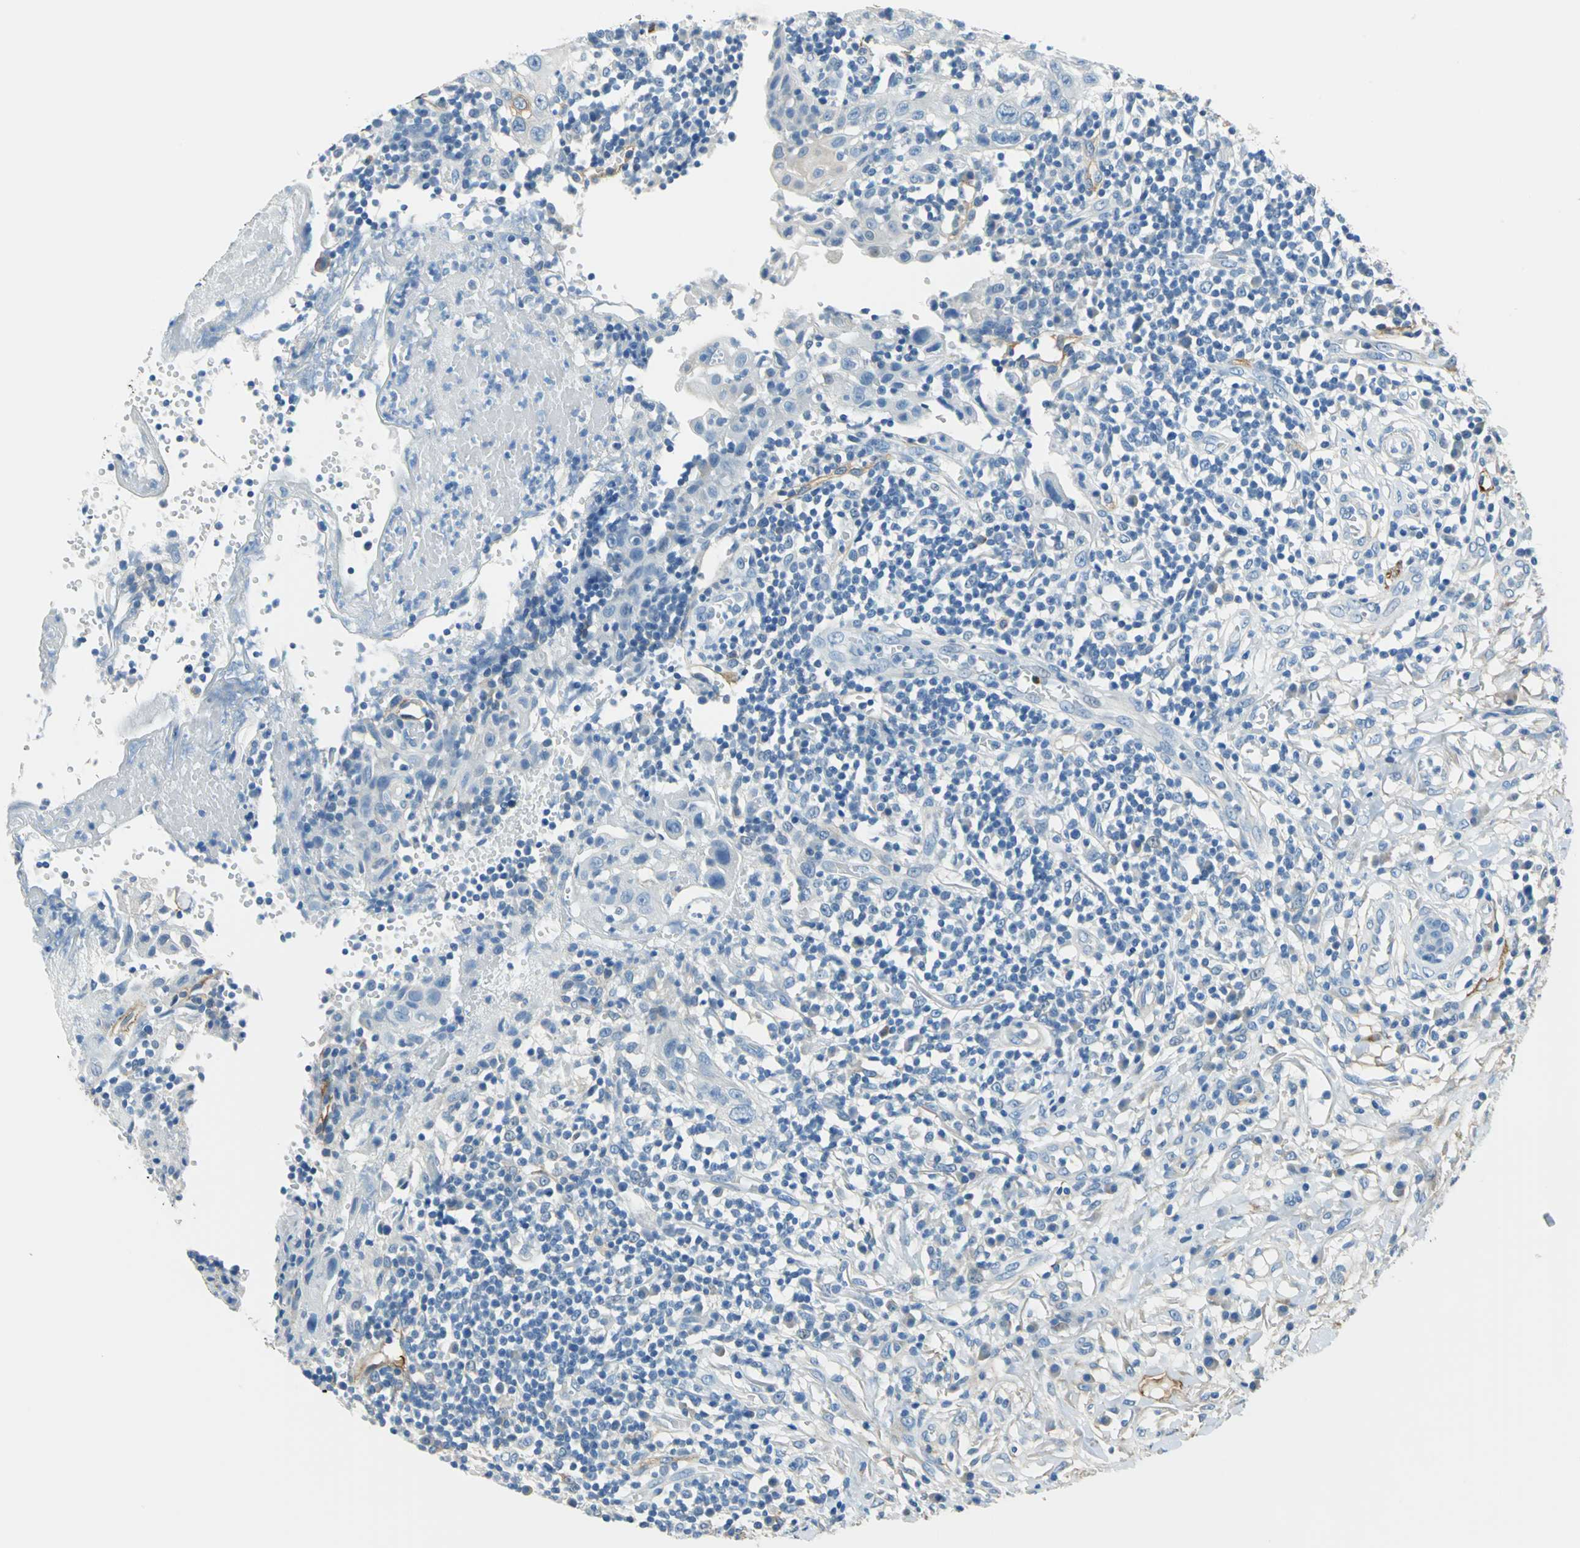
{"staining": {"intensity": "negative", "quantity": "none", "location": "none"}, "tissue": "thyroid cancer", "cell_type": "Tumor cells", "image_type": "cancer", "snomed": [{"axis": "morphology", "description": "Carcinoma, NOS"}, {"axis": "topography", "description": "Thyroid gland"}], "caption": "This is a image of immunohistochemistry staining of carcinoma (thyroid), which shows no expression in tumor cells. (Immunohistochemistry (ihc), brightfield microscopy, high magnification).", "gene": "AKAP12", "patient": {"sex": "female", "age": 77}}